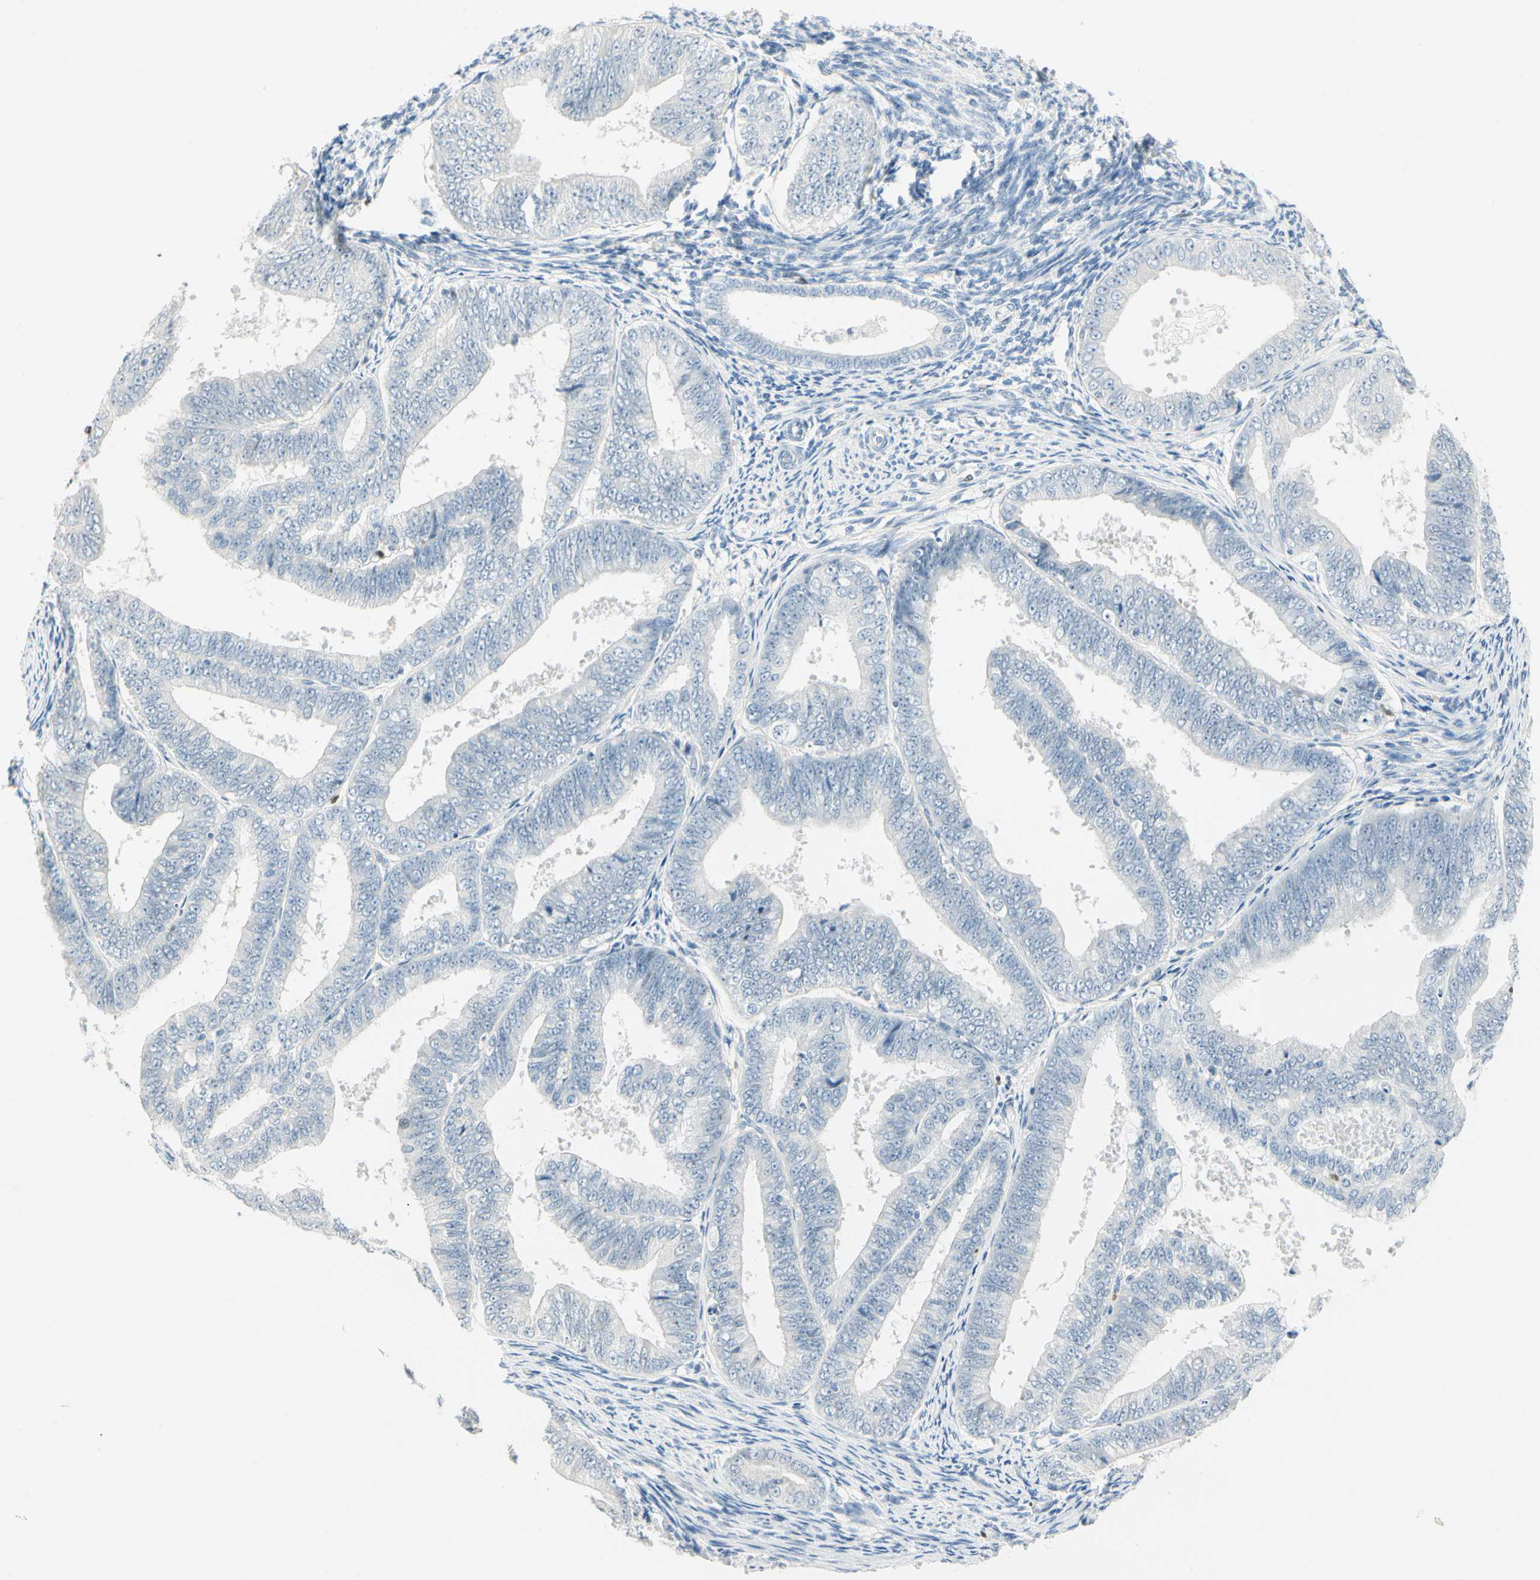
{"staining": {"intensity": "negative", "quantity": "none", "location": "none"}, "tissue": "endometrial cancer", "cell_type": "Tumor cells", "image_type": "cancer", "snomed": [{"axis": "morphology", "description": "Adenocarcinoma, NOS"}, {"axis": "topography", "description": "Endometrium"}], "caption": "A photomicrograph of human endometrial cancer (adenocarcinoma) is negative for staining in tumor cells.", "gene": "MLLT10", "patient": {"sex": "female", "age": 63}}